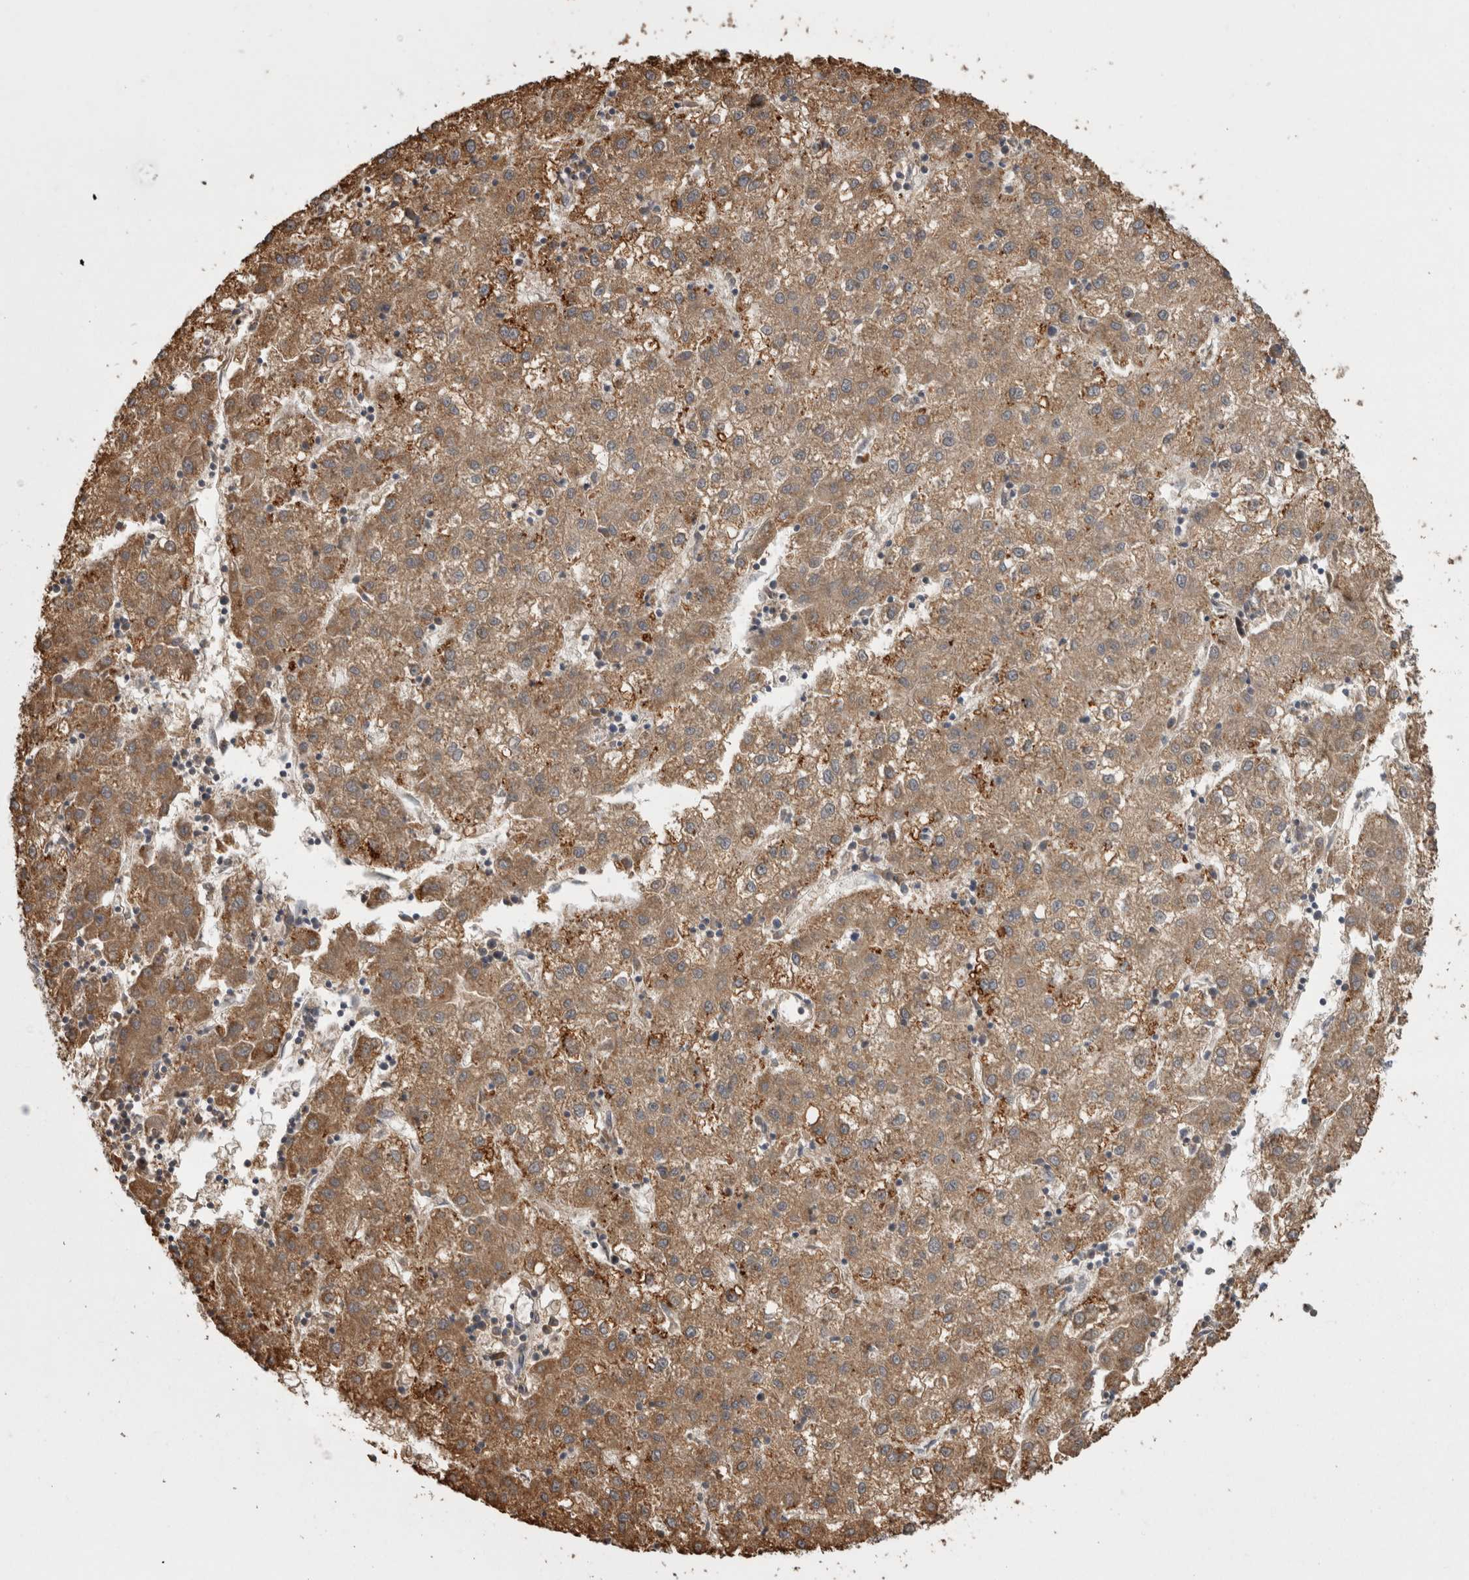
{"staining": {"intensity": "moderate", "quantity": ">75%", "location": "cytoplasmic/membranous"}, "tissue": "liver cancer", "cell_type": "Tumor cells", "image_type": "cancer", "snomed": [{"axis": "morphology", "description": "Carcinoma, Hepatocellular, NOS"}, {"axis": "topography", "description": "Liver"}], "caption": "An image showing moderate cytoplasmic/membranous positivity in approximately >75% of tumor cells in liver hepatocellular carcinoma, as visualized by brown immunohistochemical staining.", "gene": "ANXA13", "patient": {"sex": "male", "age": 72}}